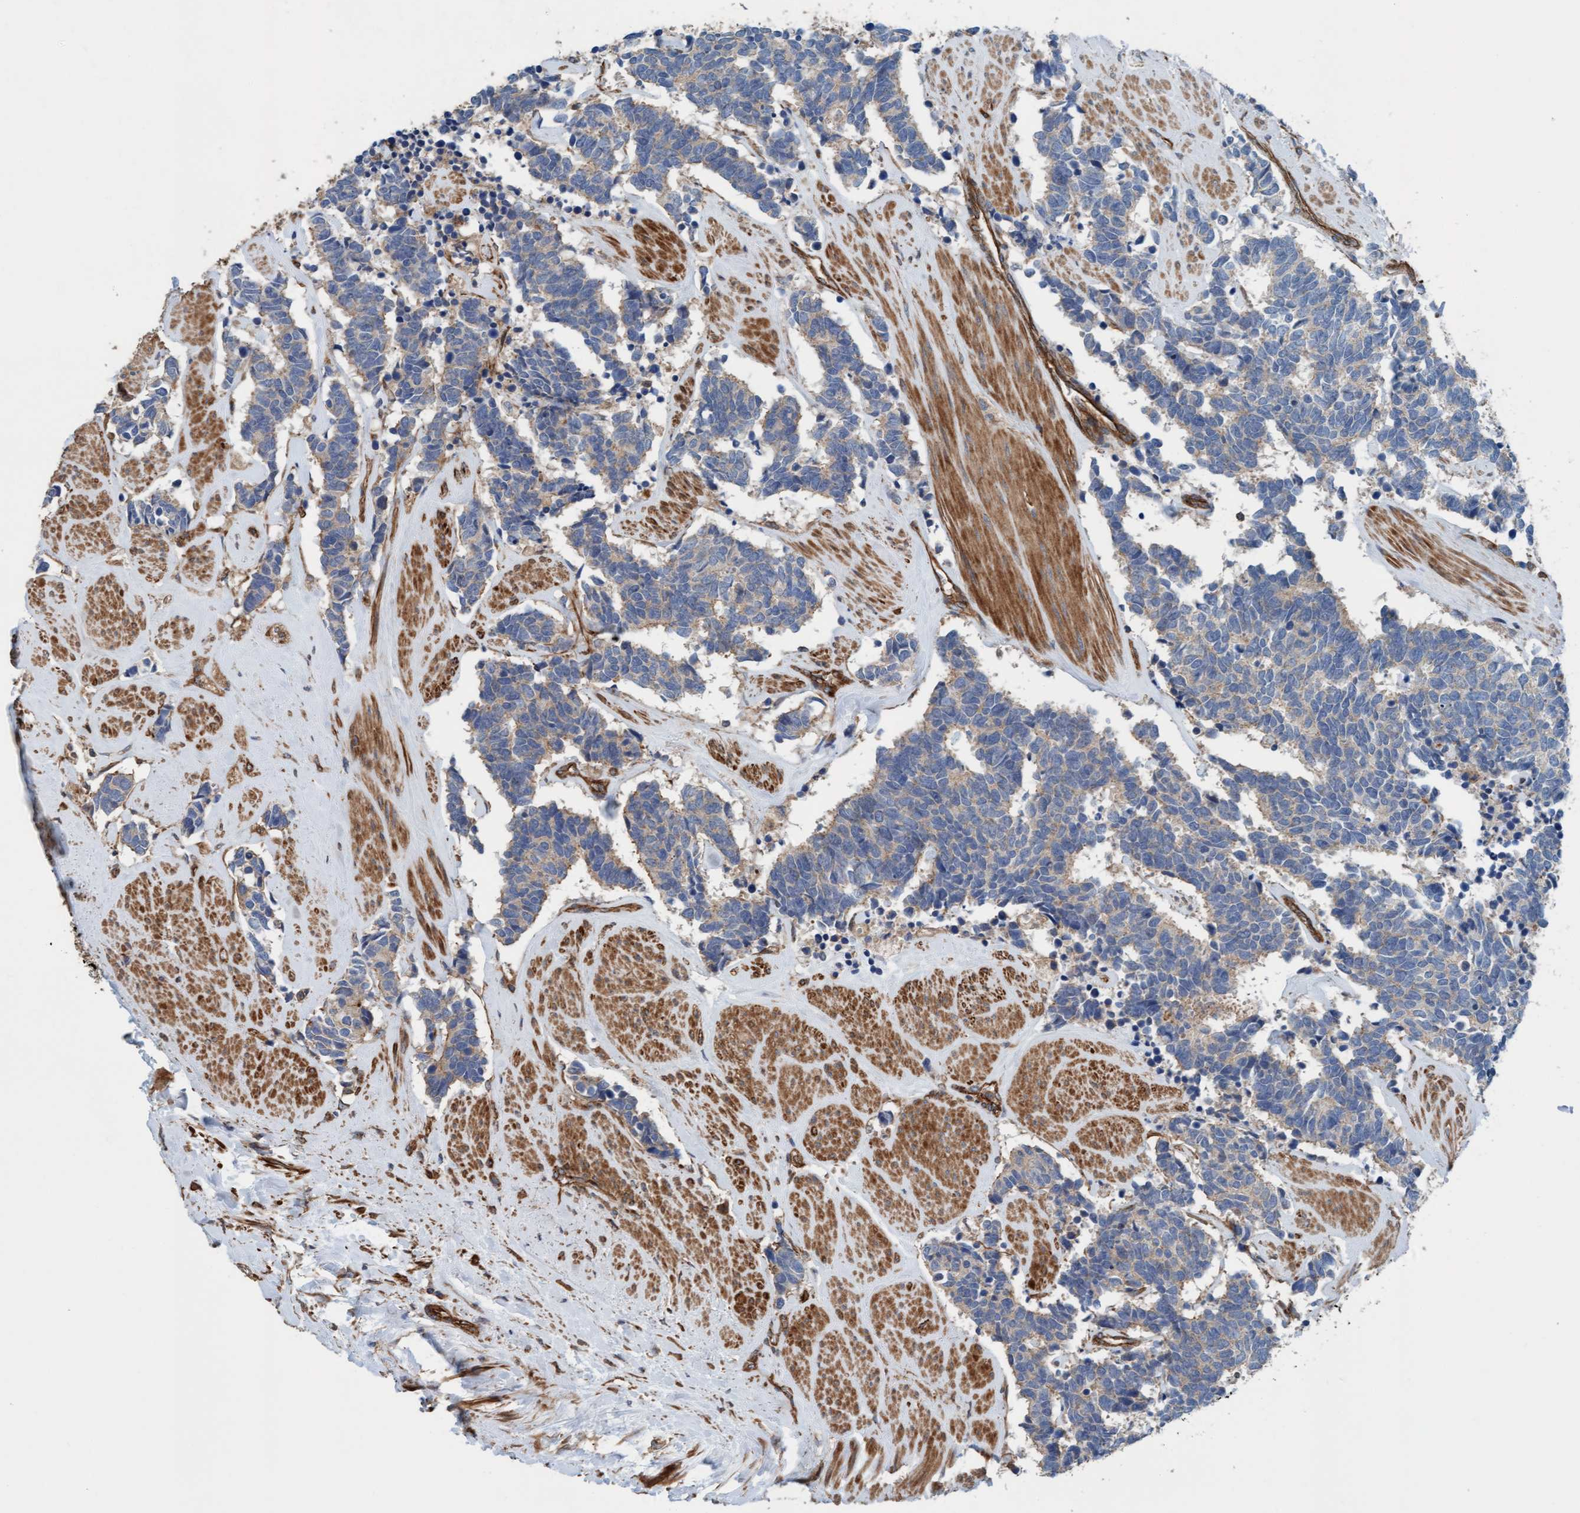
{"staining": {"intensity": "weak", "quantity": "<25%", "location": "cytoplasmic/membranous"}, "tissue": "carcinoid", "cell_type": "Tumor cells", "image_type": "cancer", "snomed": [{"axis": "morphology", "description": "Carcinoma, NOS"}, {"axis": "morphology", "description": "Carcinoid, malignant, NOS"}, {"axis": "topography", "description": "Urinary bladder"}], "caption": "The immunohistochemistry micrograph has no significant expression in tumor cells of carcinoid tissue.", "gene": "STXBP4", "patient": {"sex": "male", "age": 57}}